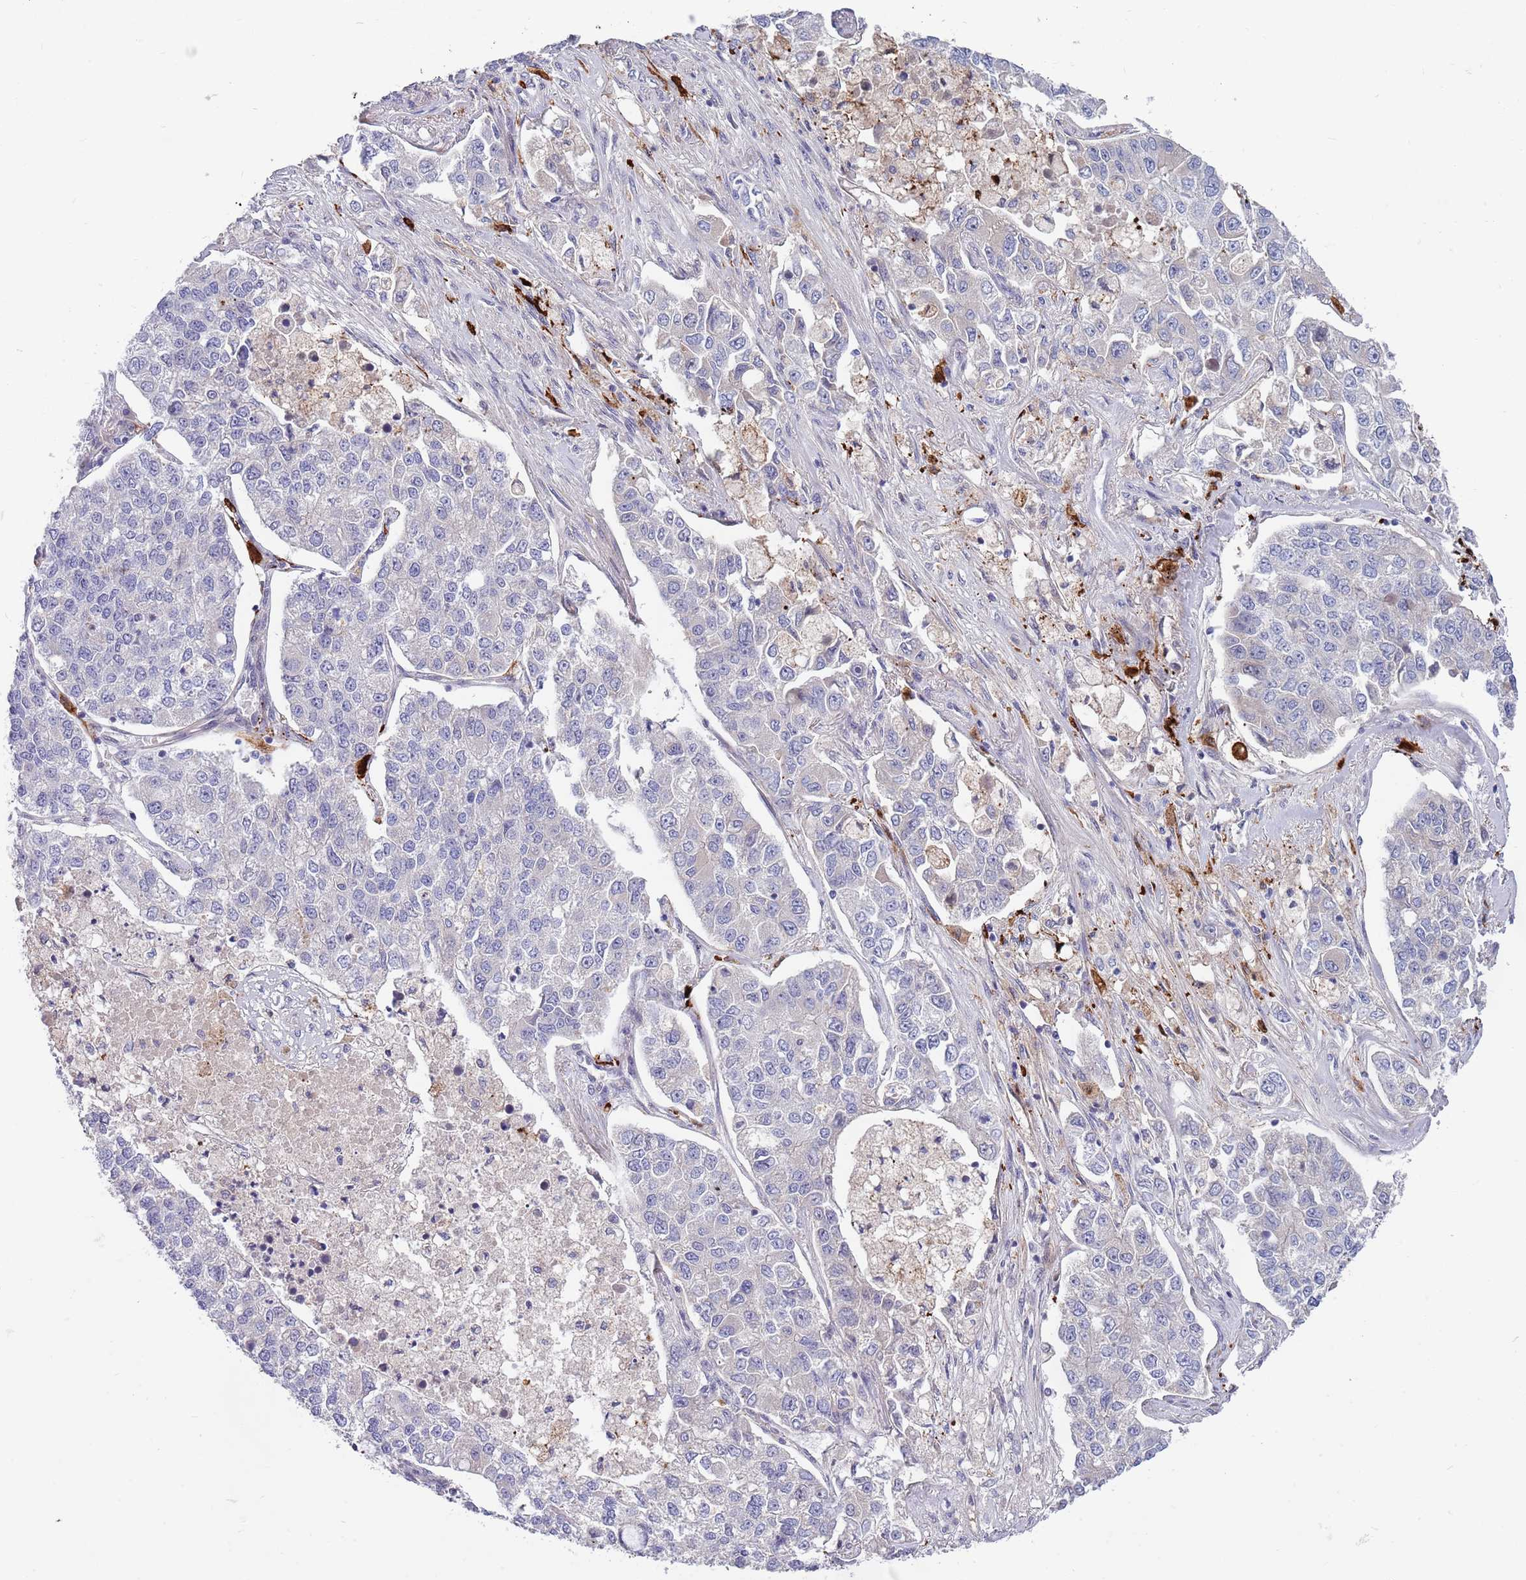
{"staining": {"intensity": "negative", "quantity": "none", "location": "none"}, "tissue": "lung cancer", "cell_type": "Tumor cells", "image_type": "cancer", "snomed": [{"axis": "morphology", "description": "Adenocarcinoma, NOS"}, {"axis": "topography", "description": "Lung"}], "caption": "Immunohistochemistry of lung cancer shows no positivity in tumor cells.", "gene": "NLRP6", "patient": {"sex": "male", "age": 49}}